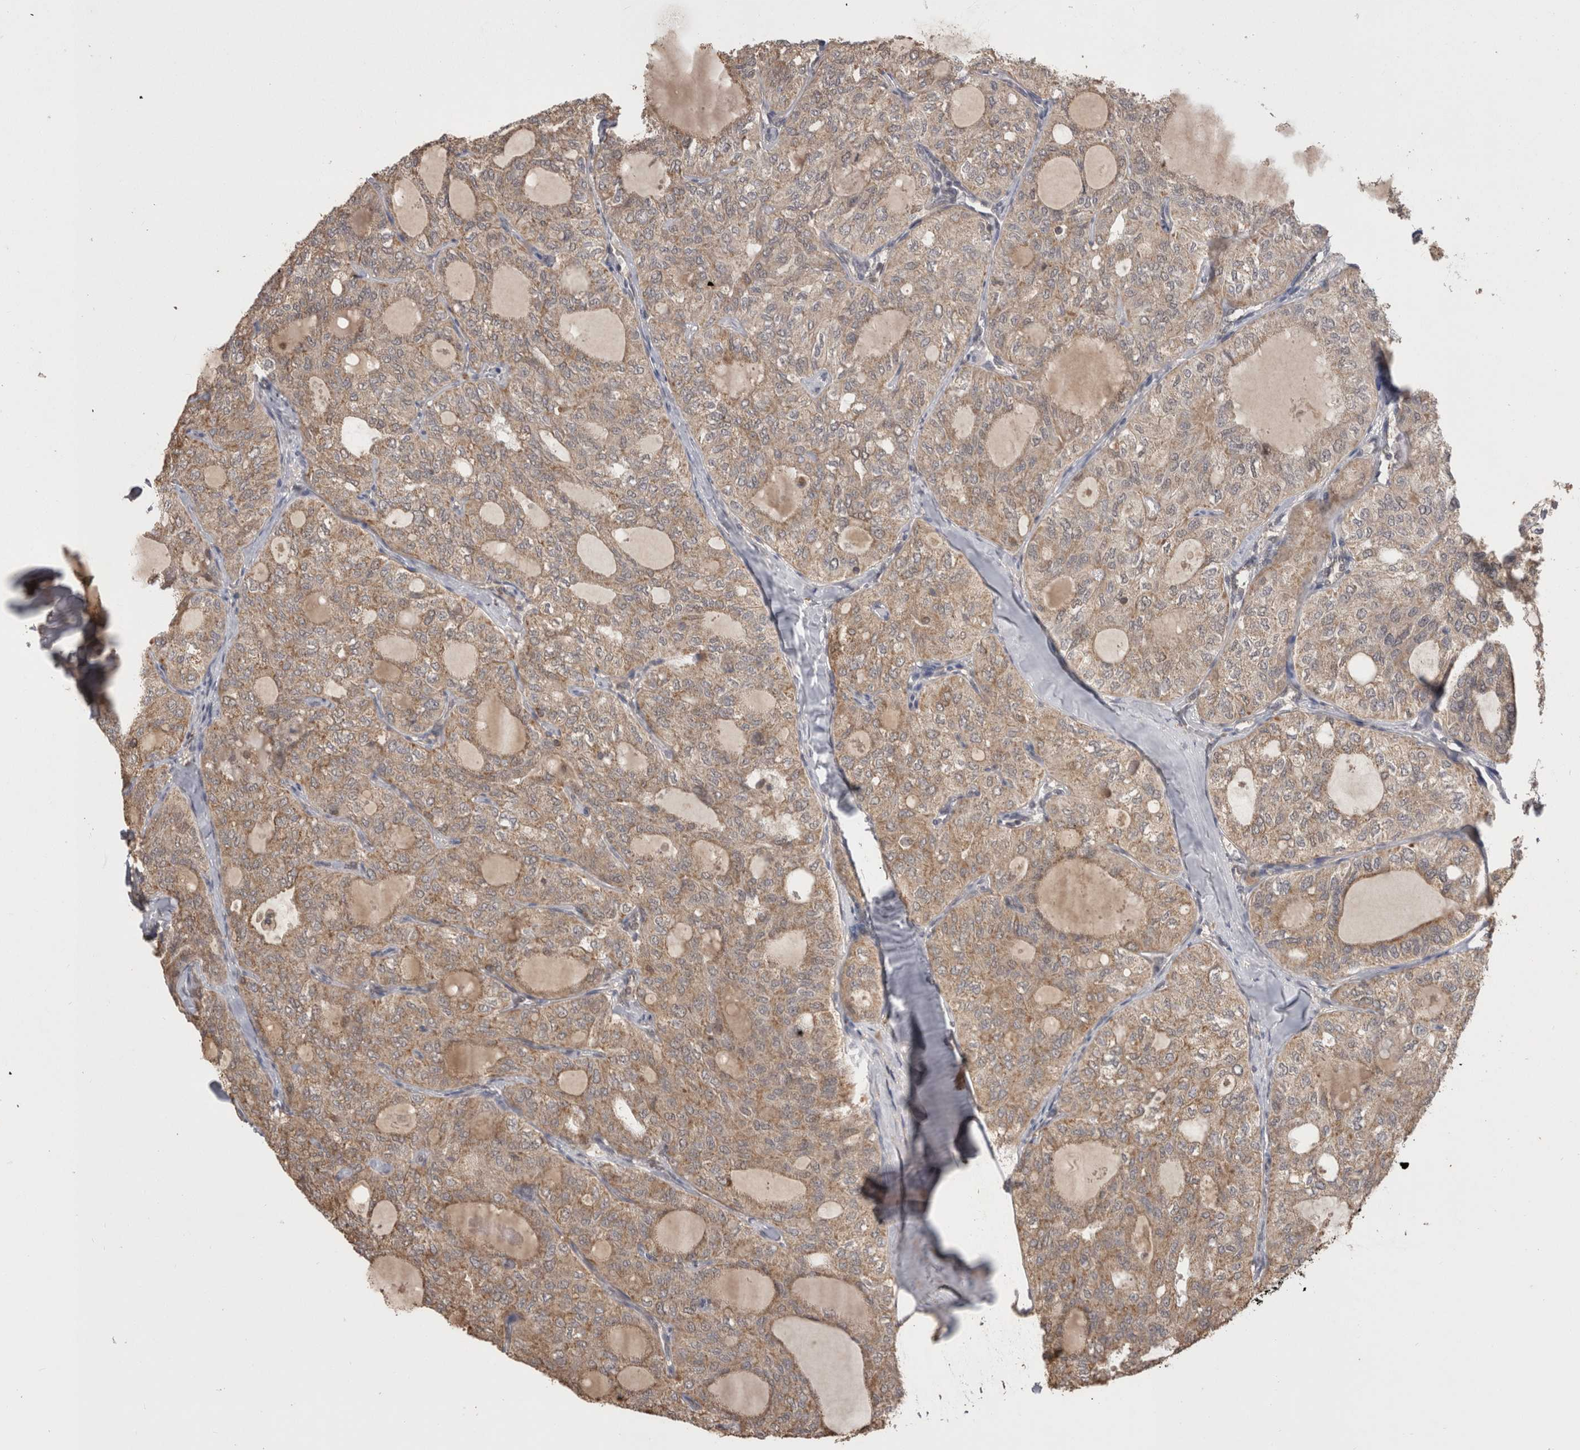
{"staining": {"intensity": "weak", "quantity": ">75%", "location": "cytoplasmic/membranous"}, "tissue": "thyroid cancer", "cell_type": "Tumor cells", "image_type": "cancer", "snomed": [{"axis": "morphology", "description": "Follicular adenoma carcinoma, NOS"}, {"axis": "topography", "description": "Thyroid gland"}], "caption": "The histopathology image exhibits immunohistochemical staining of thyroid follicular adenoma carcinoma. There is weak cytoplasmic/membranous expression is seen in about >75% of tumor cells.", "gene": "PREP", "patient": {"sex": "male", "age": 75}}